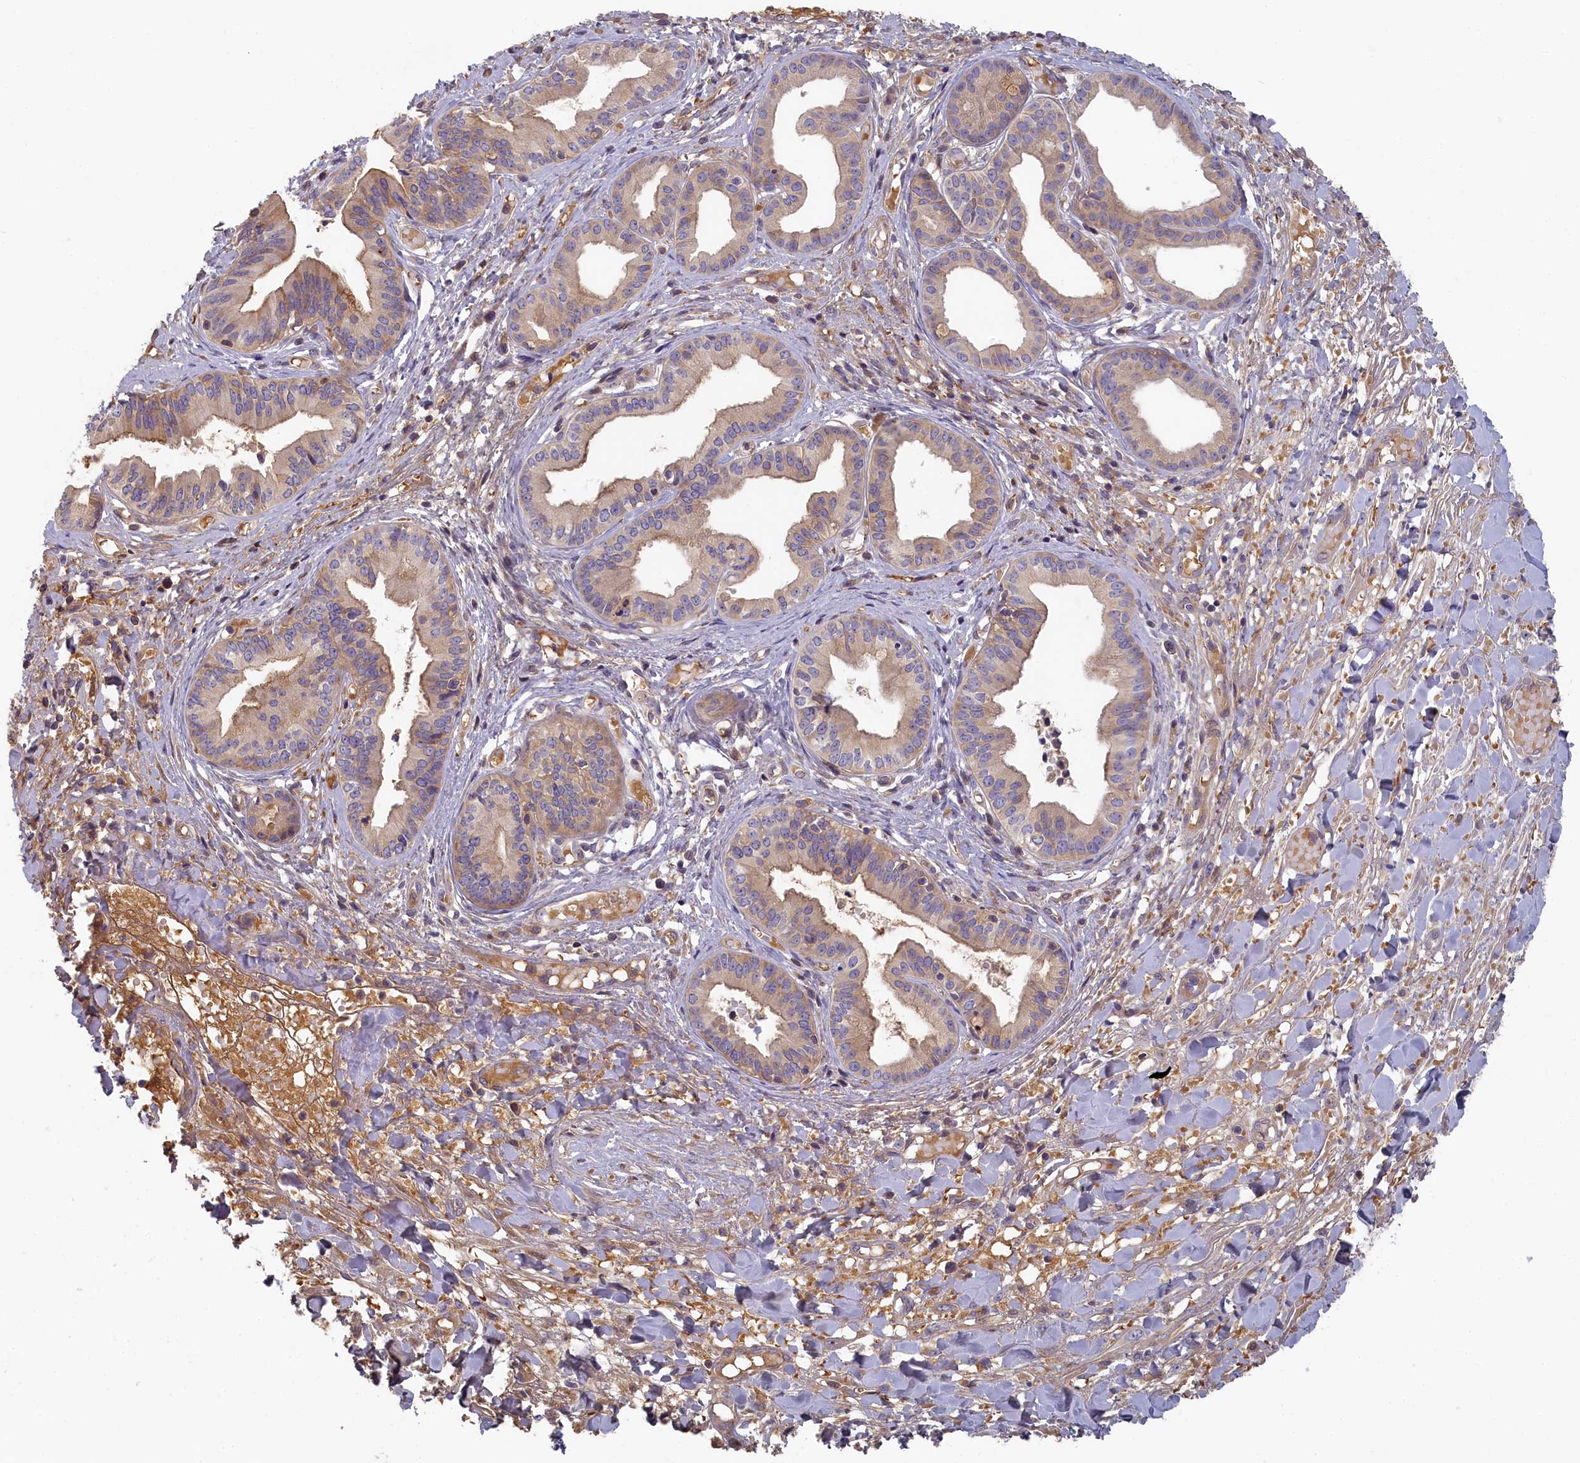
{"staining": {"intensity": "weak", "quantity": "<25%", "location": "cytoplasmic/membranous"}, "tissue": "pancreatic cancer", "cell_type": "Tumor cells", "image_type": "cancer", "snomed": [{"axis": "morphology", "description": "Adenocarcinoma, NOS"}, {"axis": "topography", "description": "Pancreas"}], "caption": "This is a histopathology image of IHC staining of pancreatic cancer (adenocarcinoma), which shows no staining in tumor cells.", "gene": "STX16", "patient": {"sex": "female", "age": 50}}